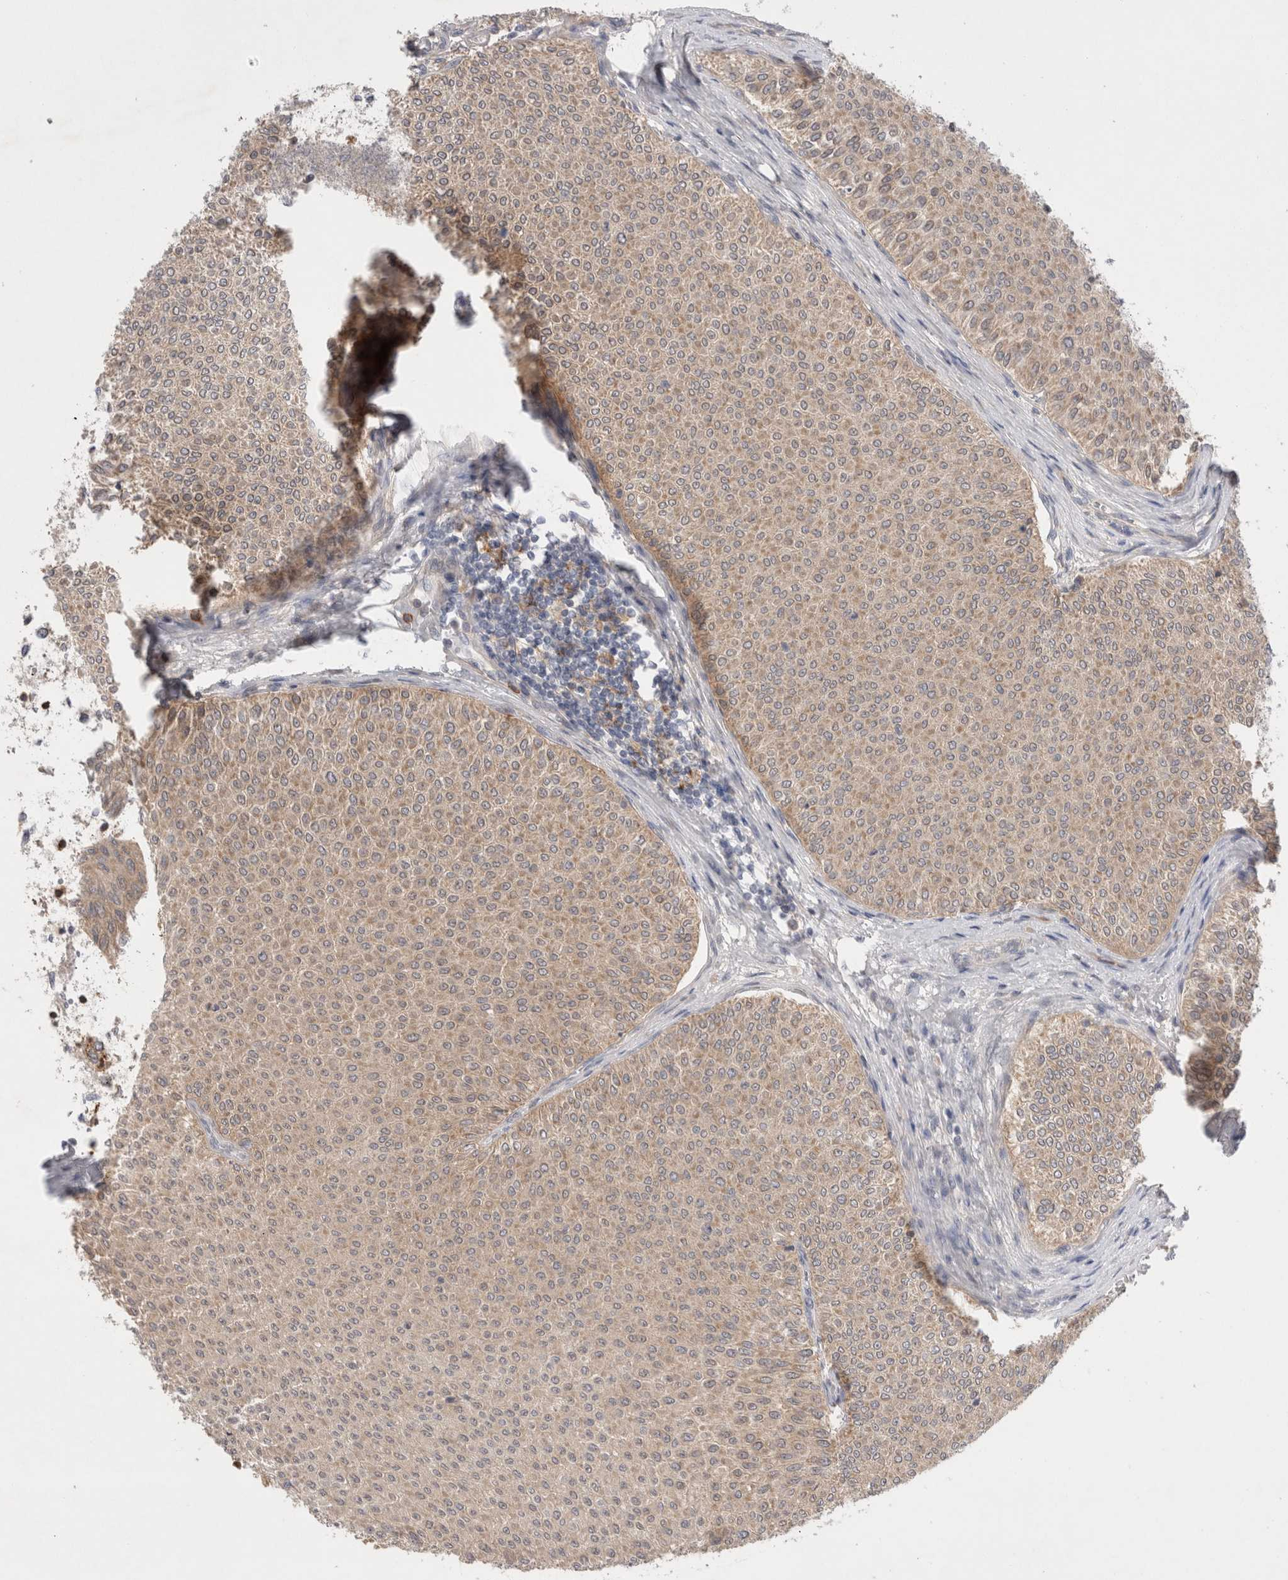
{"staining": {"intensity": "moderate", "quantity": ">75%", "location": "cytoplasmic/membranous"}, "tissue": "urothelial cancer", "cell_type": "Tumor cells", "image_type": "cancer", "snomed": [{"axis": "morphology", "description": "Urothelial carcinoma, Low grade"}, {"axis": "topography", "description": "Urinary bladder"}], "caption": "Moderate cytoplasmic/membranous protein positivity is appreciated in about >75% of tumor cells in urothelial cancer.", "gene": "GSDMB", "patient": {"sex": "male", "age": 78}}